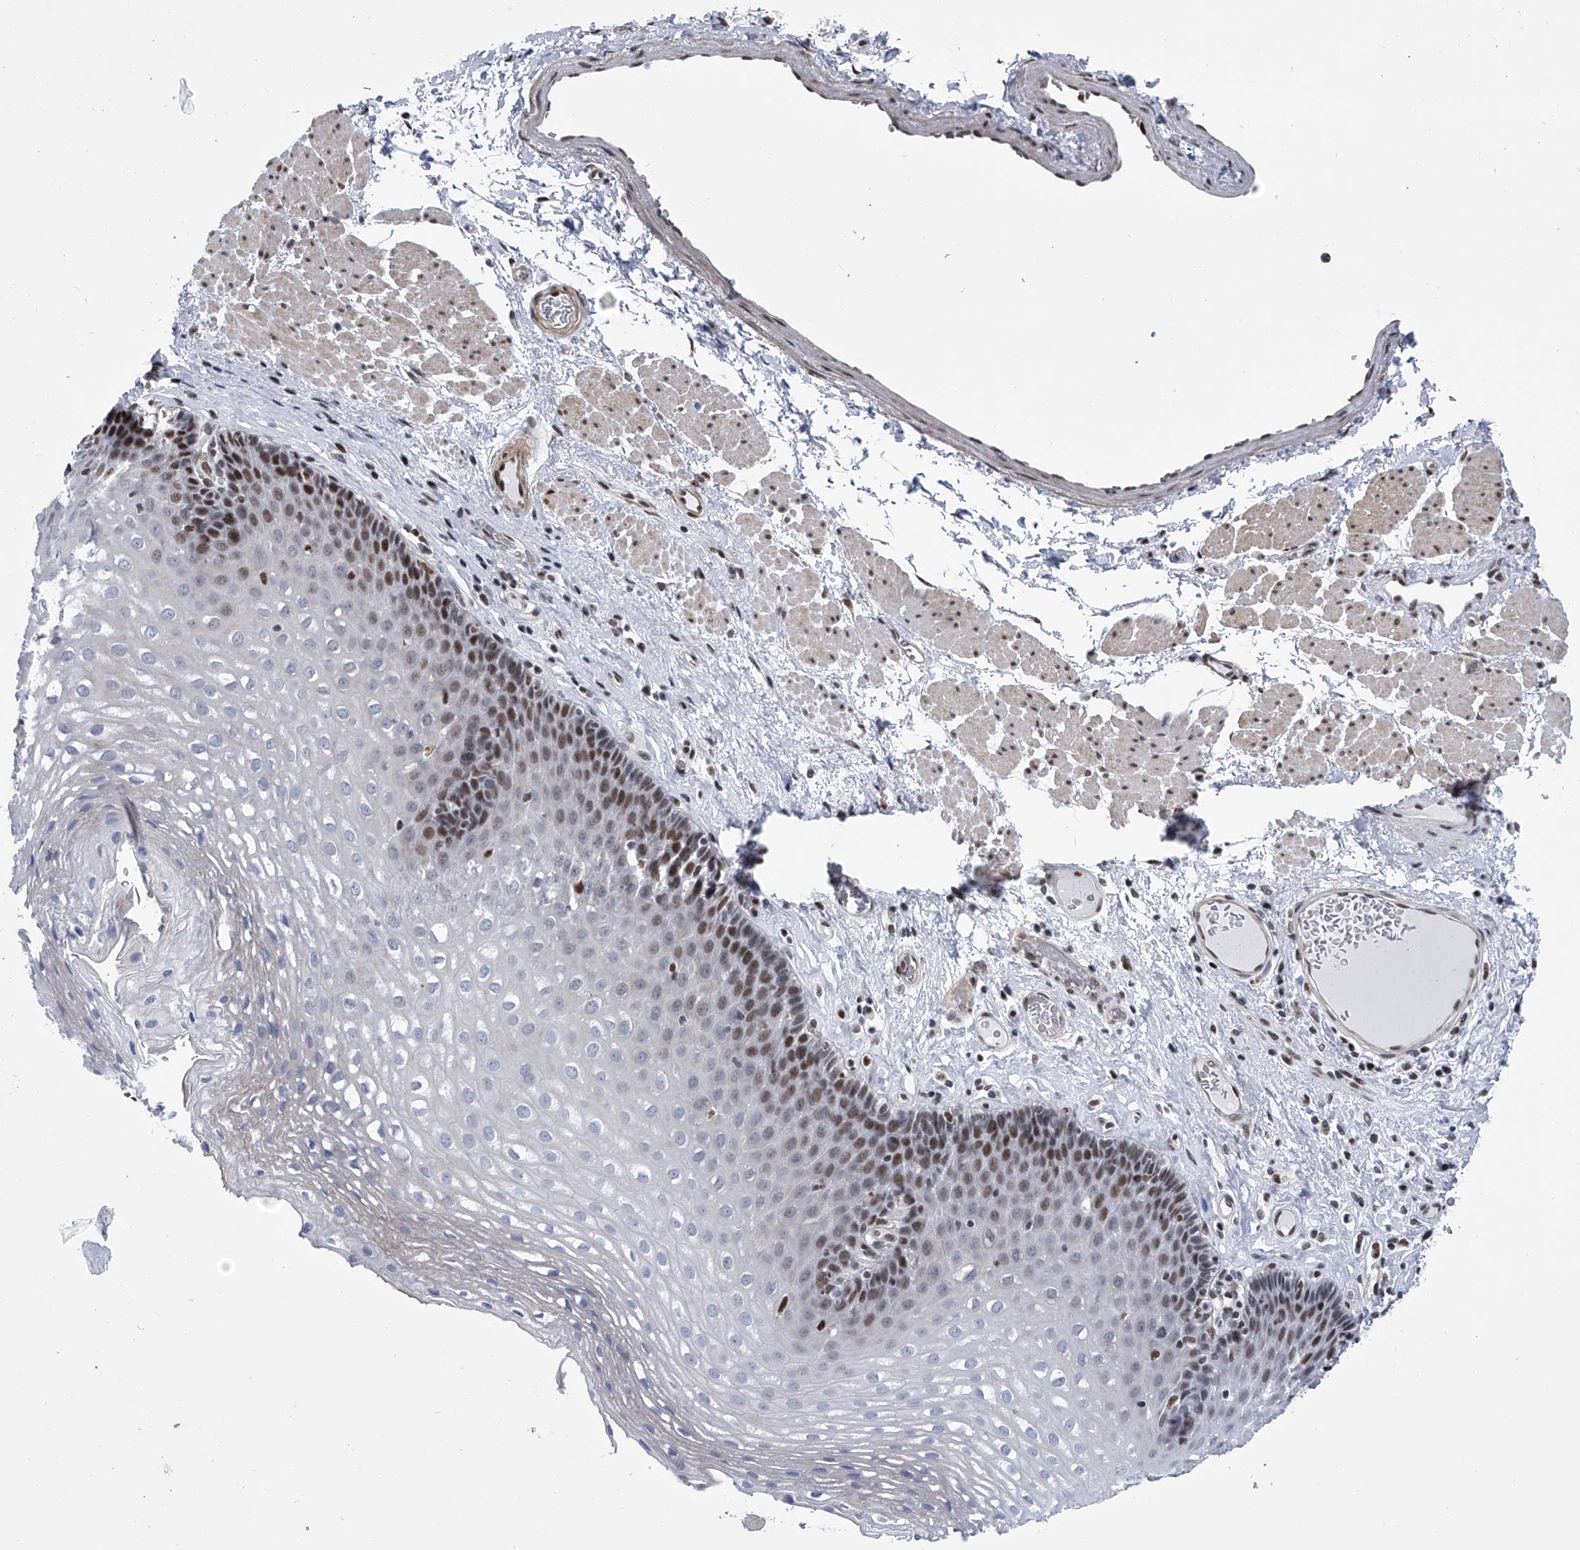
{"staining": {"intensity": "strong", "quantity": "<25%", "location": "nuclear"}, "tissue": "esophagus", "cell_type": "Squamous epithelial cells", "image_type": "normal", "snomed": [{"axis": "morphology", "description": "Normal tissue, NOS"}, {"axis": "topography", "description": "Esophagus"}], "caption": "This micrograph demonstrates unremarkable esophagus stained with IHC to label a protein in brown. The nuclear of squamous epithelial cells show strong positivity for the protein. Nuclei are counter-stained blue.", "gene": "SIM2", "patient": {"sex": "female", "age": 66}}